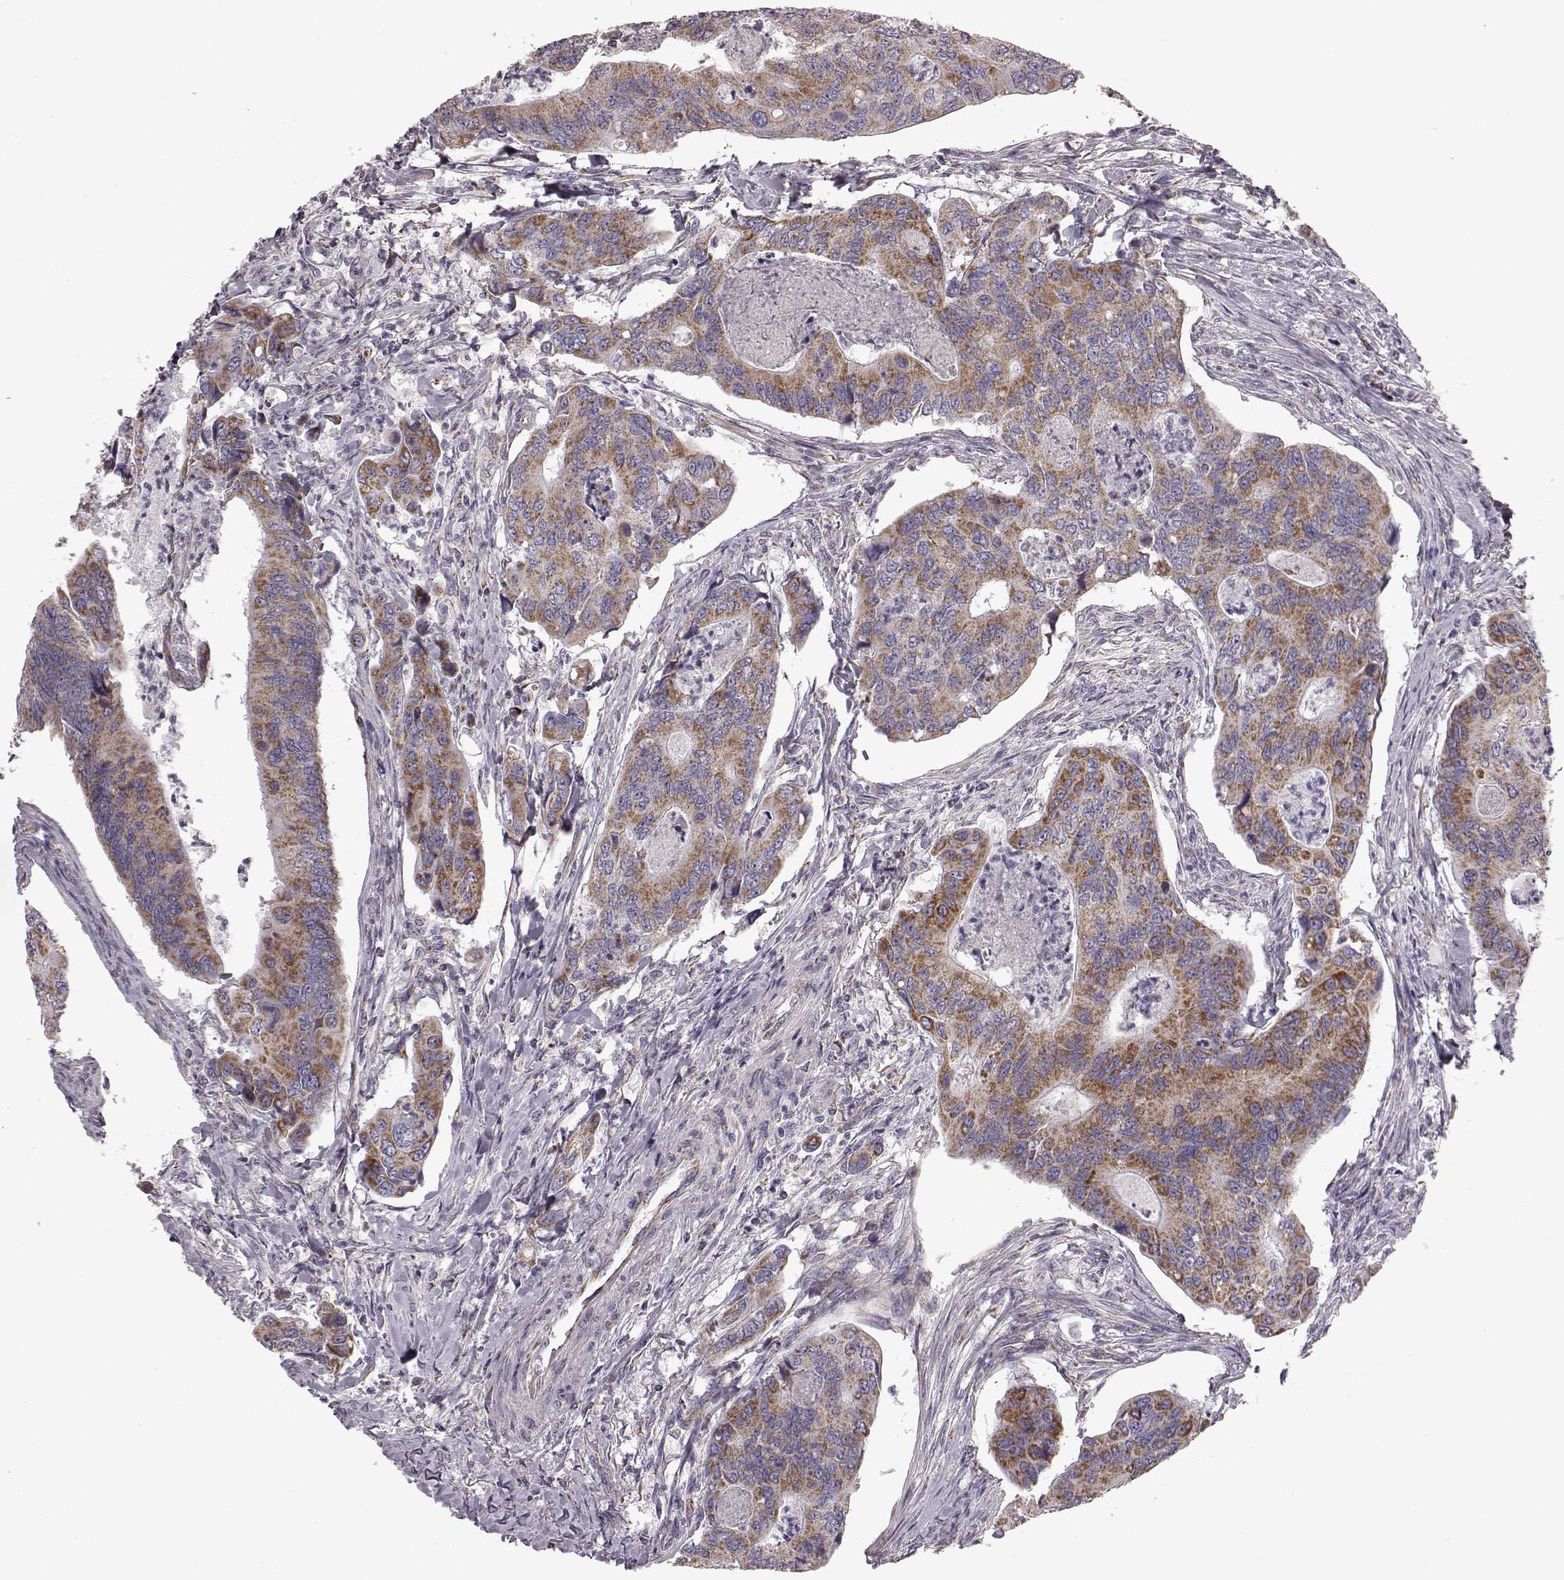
{"staining": {"intensity": "strong", "quantity": ">75%", "location": "cytoplasmic/membranous"}, "tissue": "colorectal cancer", "cell_type": "Tumor cells", "image_type": "cancer", "snomed": [{"axis": "morphology", "description": "Adenocarcinoma, NOS"}, {"axis": "topography", "description": "Colon"}], "caption": "An IHC histopathology image of tumor tissue is shown. Protein staining in brown highlights strong cytoplasmic/membranous positivity in adenocarcinoma (colorectal) within tumor cells.", "gene": "FAM8A1", "patient": {"sex": "female", "age": 67}}